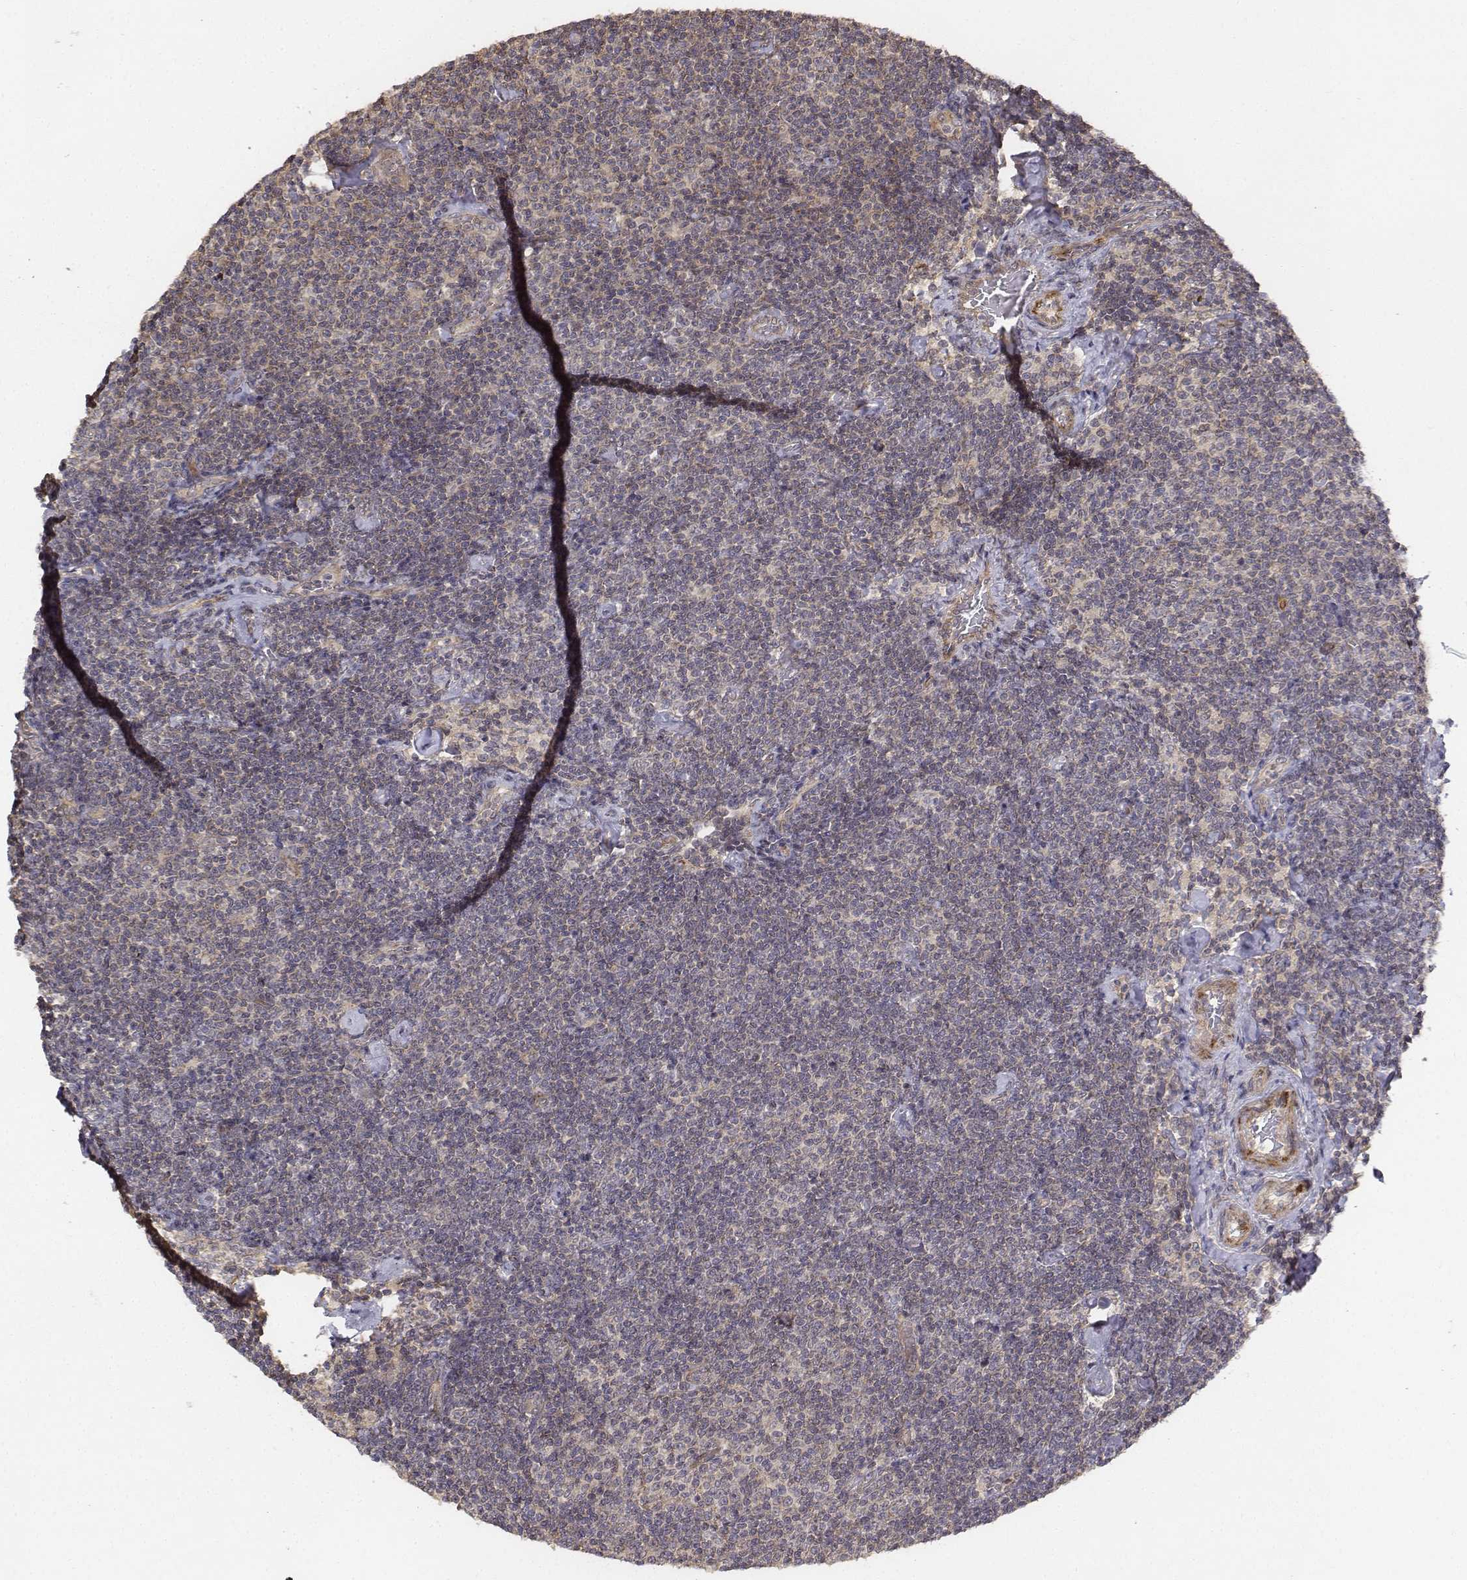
{"staining": {"intensity": "weak", "quantity": "<25%", "location": "cytoplasmic/membranous"}, "tissue": "lymphoma", "cell_type": "Tumor cells", "image_type": "cancer", "snomed": [{"axis": "morphology", "description": "Malignant lymphoma, non-Hodgkin's type, Low grade"}, {"axis": "topography", "description": "Lymph node"}], "caption": "DAB (3,3'-diaminobenzidine) immunohistochemical staining of low-grade malignant lymphoma, non-Hodgkin's type reveals no significant expression in tumor cells.", "gene": "FBXO21", "patient": {"sex": "male", "age": 81}}